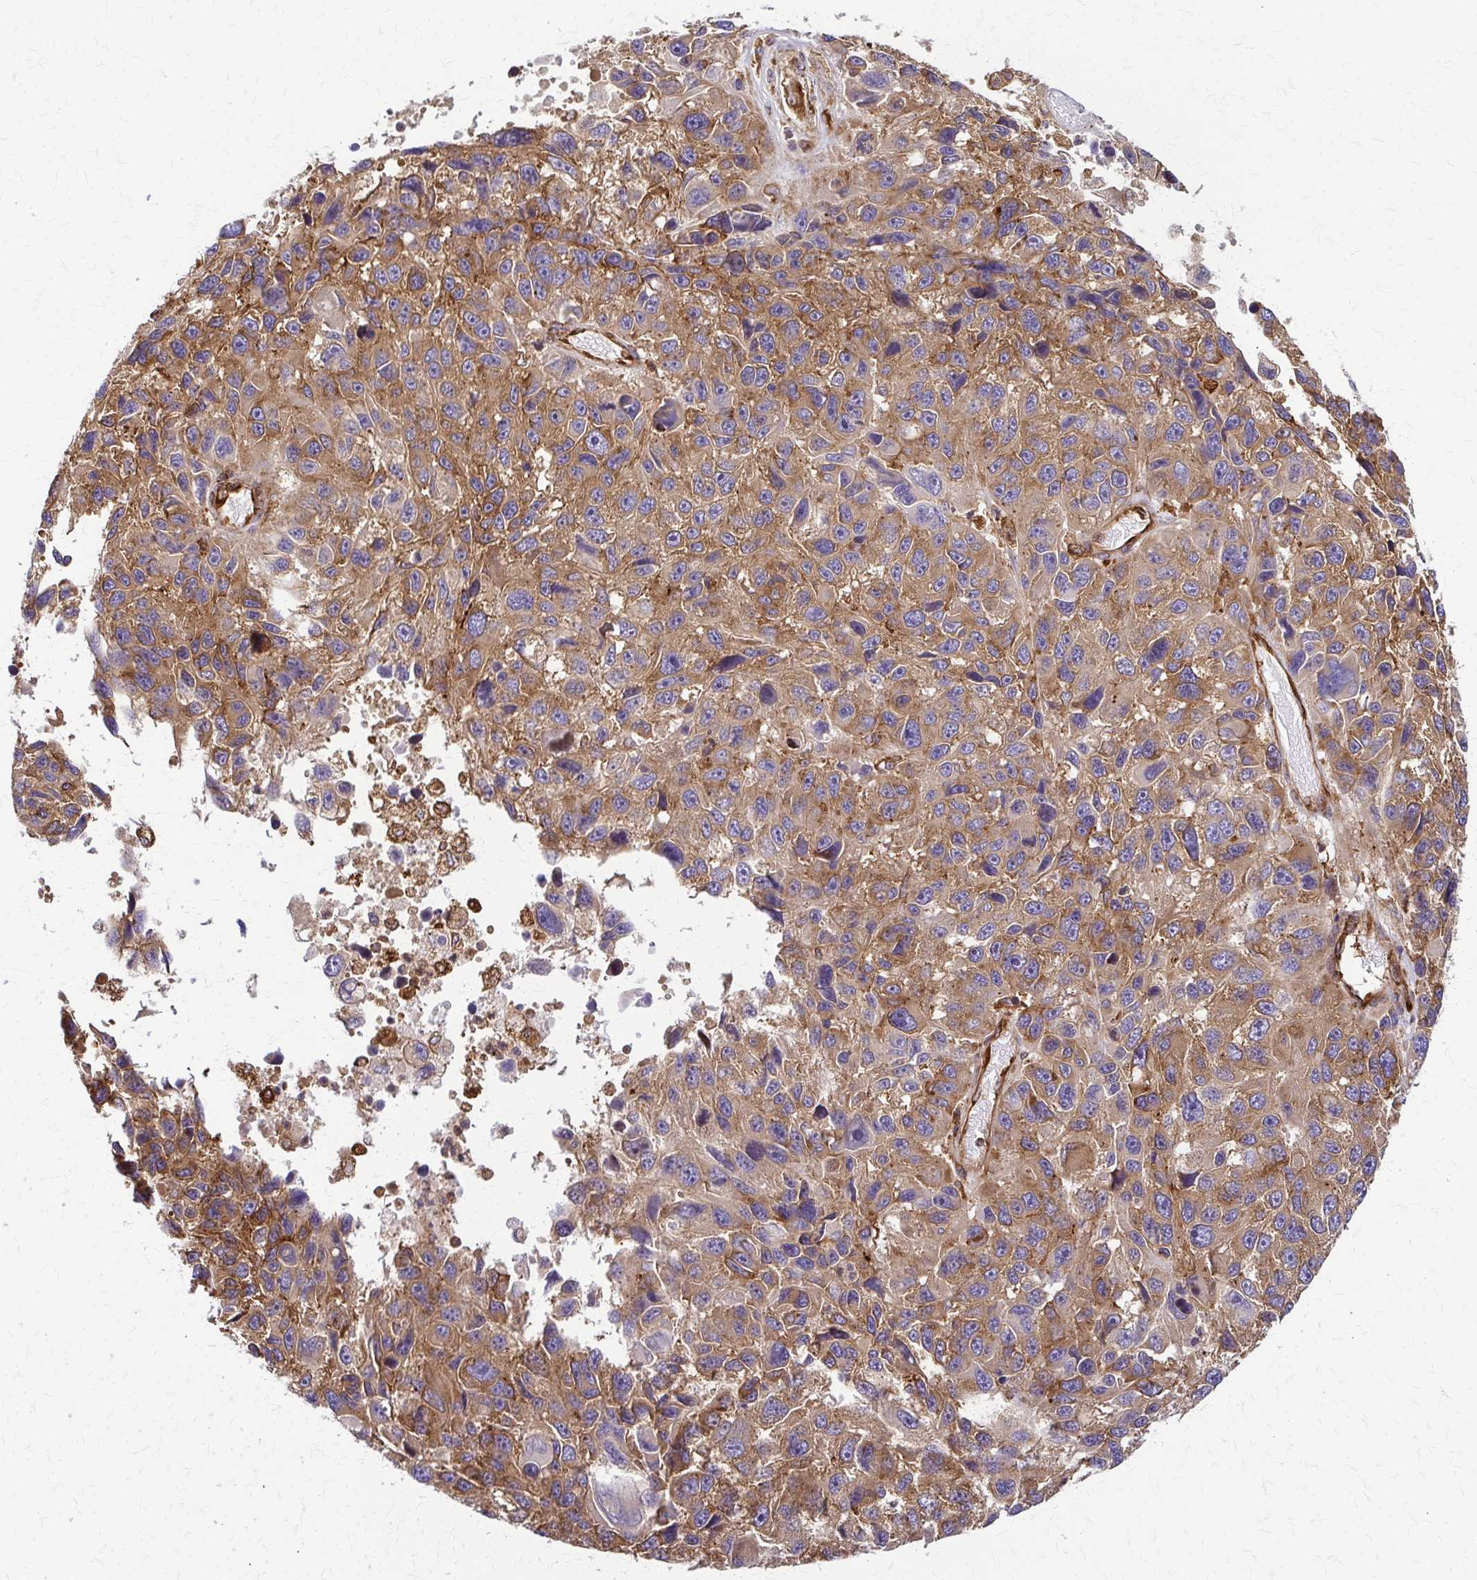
{"staining": {"intensity": "moderate", "quantity": ">75%", "location": "cytoplasmic/membranous"}, "tissue": "melanoma", "cell_type": "Tumor cells", "image_type": "cancer", "snomed": [{"axis": "morphology", "description": "Malignant melanoma, NOS"}, {"axis": "topography", "description": "Skin"}], "caption": "Malignant melanoma stained for a protein (brown) exhibits moderate cytoplasmic/membranous positive expression in about >75% of tumor cells.", "gene": "WASF2", "patient": {"sex": "male", "age": 53}}